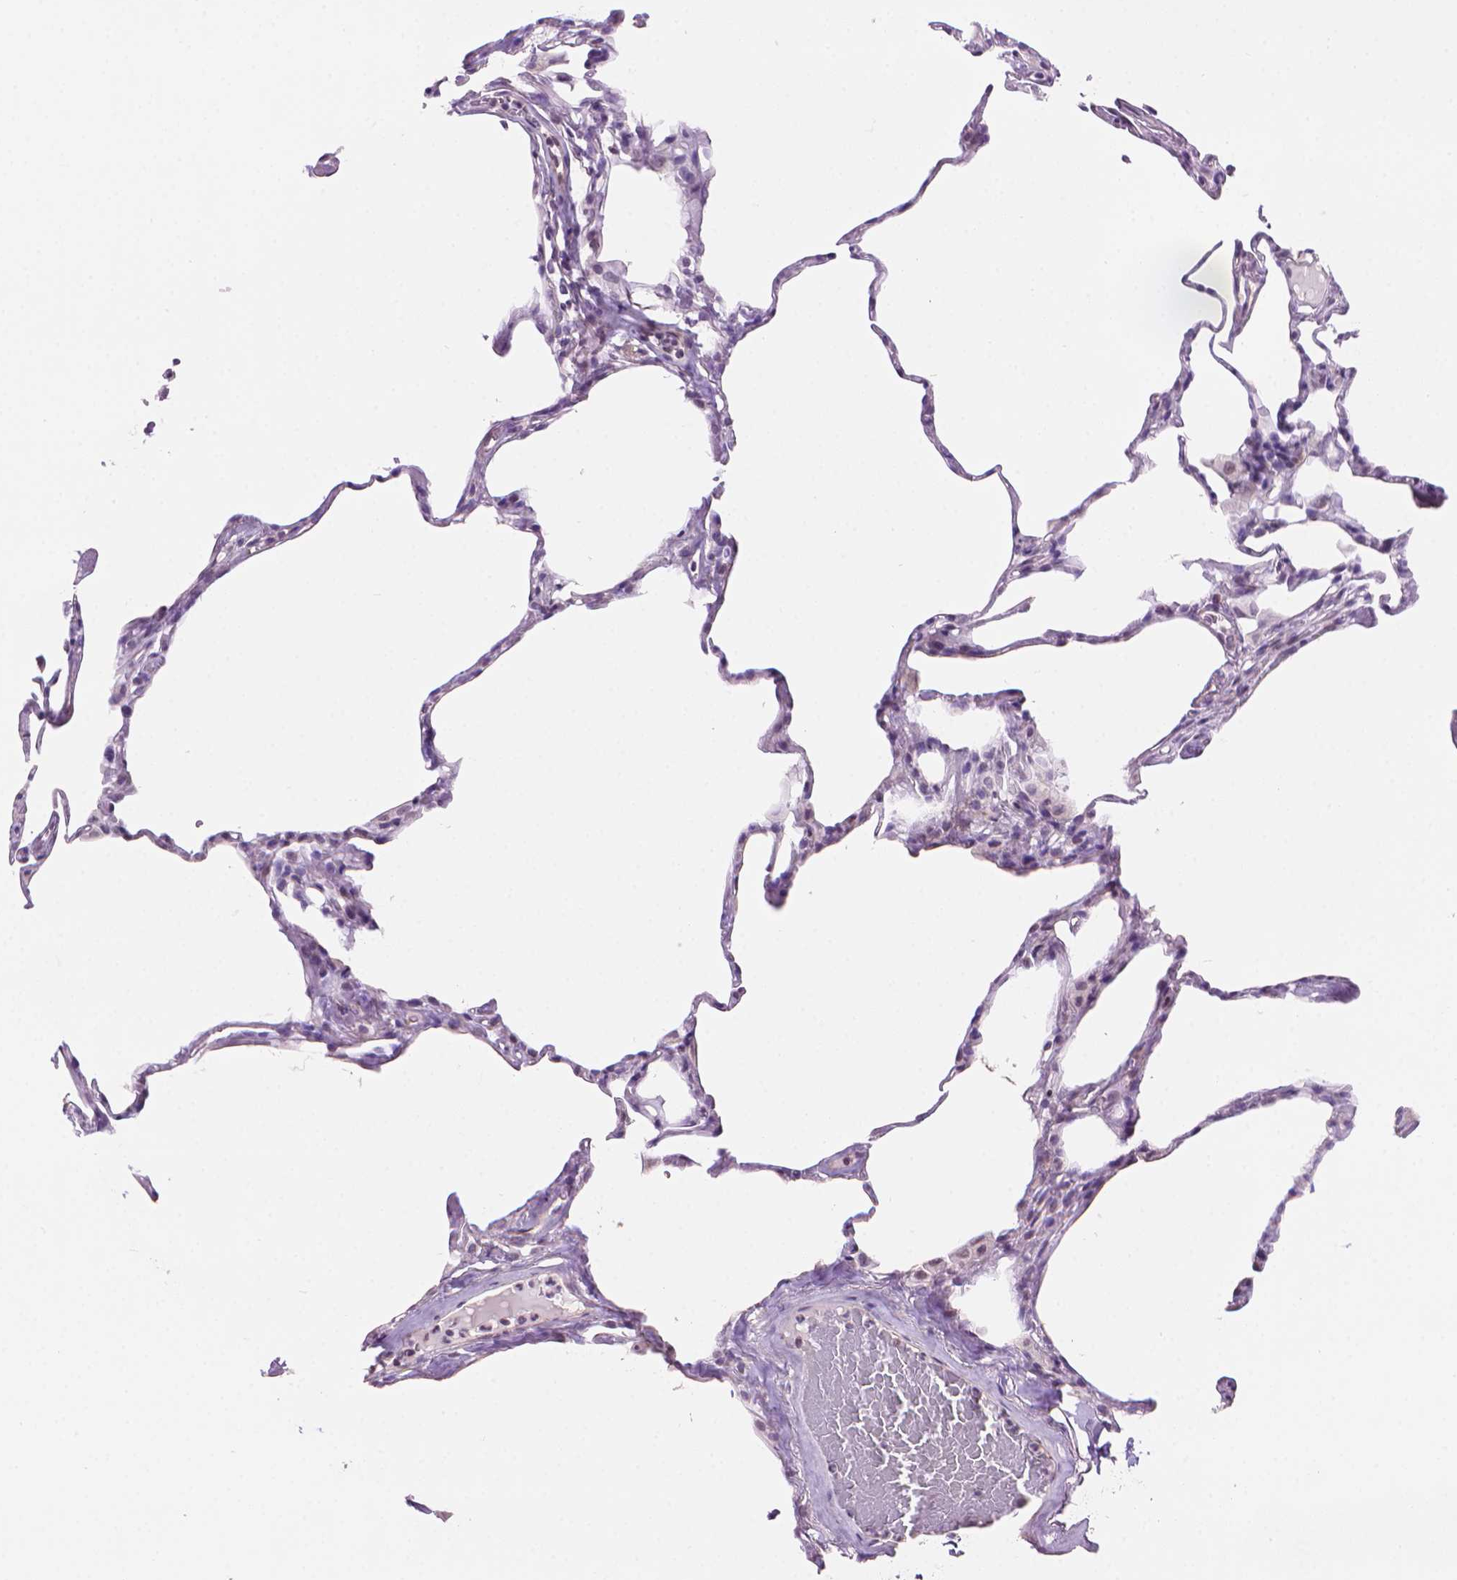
{"staining": {"intensity": "negative", "quantity": "none", "location": "none"}, "tissue": "lung", "cell_type": "Alveolar cells", "image_type": "normal", "snomed": [{"axis": "morphology", "description": "Normal tissue, NOS"}, {"axis": "topography", "description": "Lung"}], "caption": "Protein analysis of normal lung demonstrates no significant staining in alveolar cells.", "gene": "TMEM184A", "patient": {"sex": "male", "age": 65}}